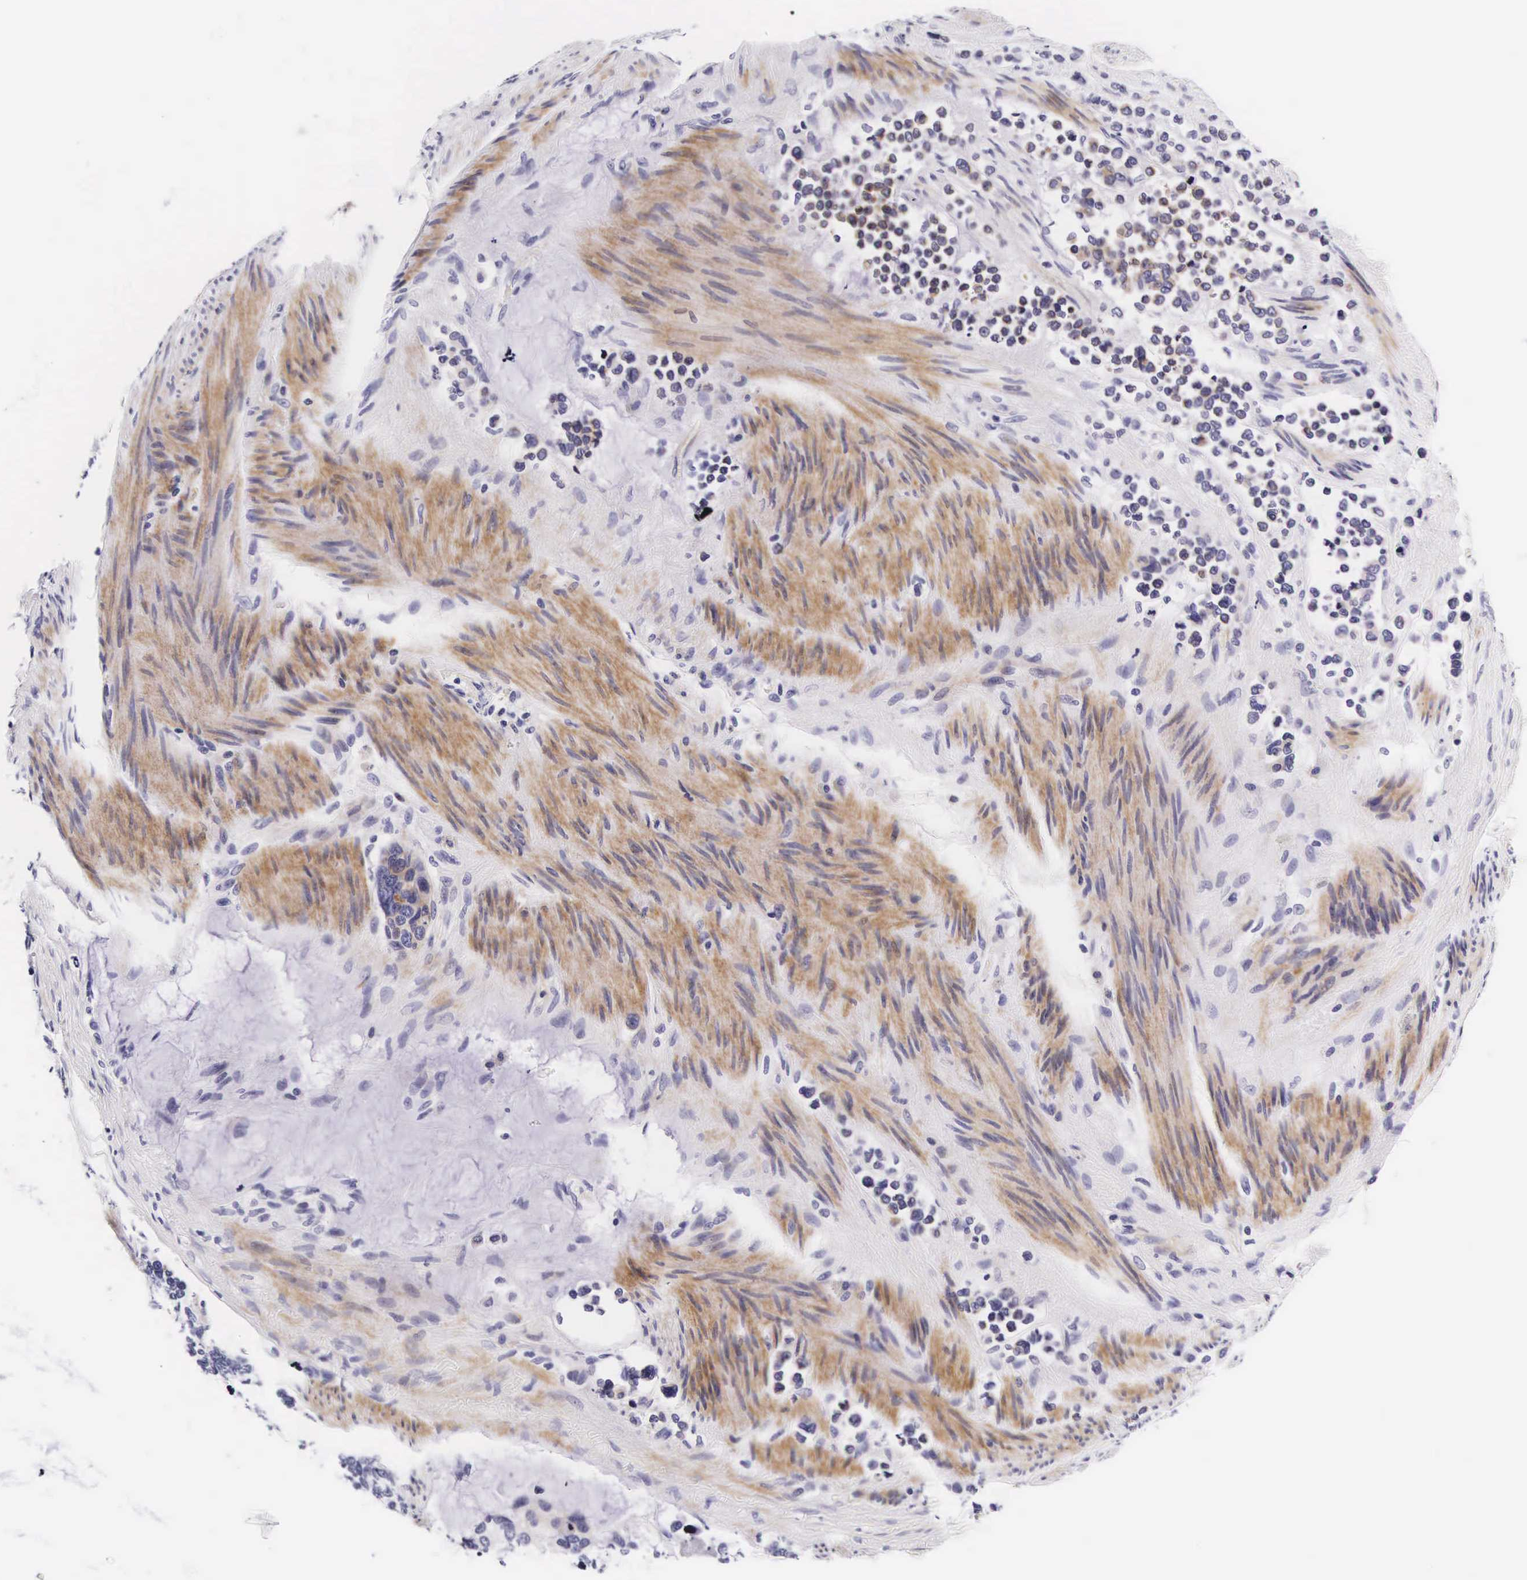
{"staining": {"intensity": "negative", "quantity": "none", "location": "none"}, "tissue": "stomach cancer", "cell_type": "Tumor cells", "image_type": "cancer", "snomed": [{"axis": "morphology", "description": "Adenocarcinoma, NOS"}, {"axis": "topography", "description": "Stomach, upper"}], "caption": "DAB (3,3'-diaminobenzidine) immunohistochemical staining of stomach cancer displays no significant staining in tumor cells.", "gene": "UPRT", "patient": {"sex": "male", "age": 71}}